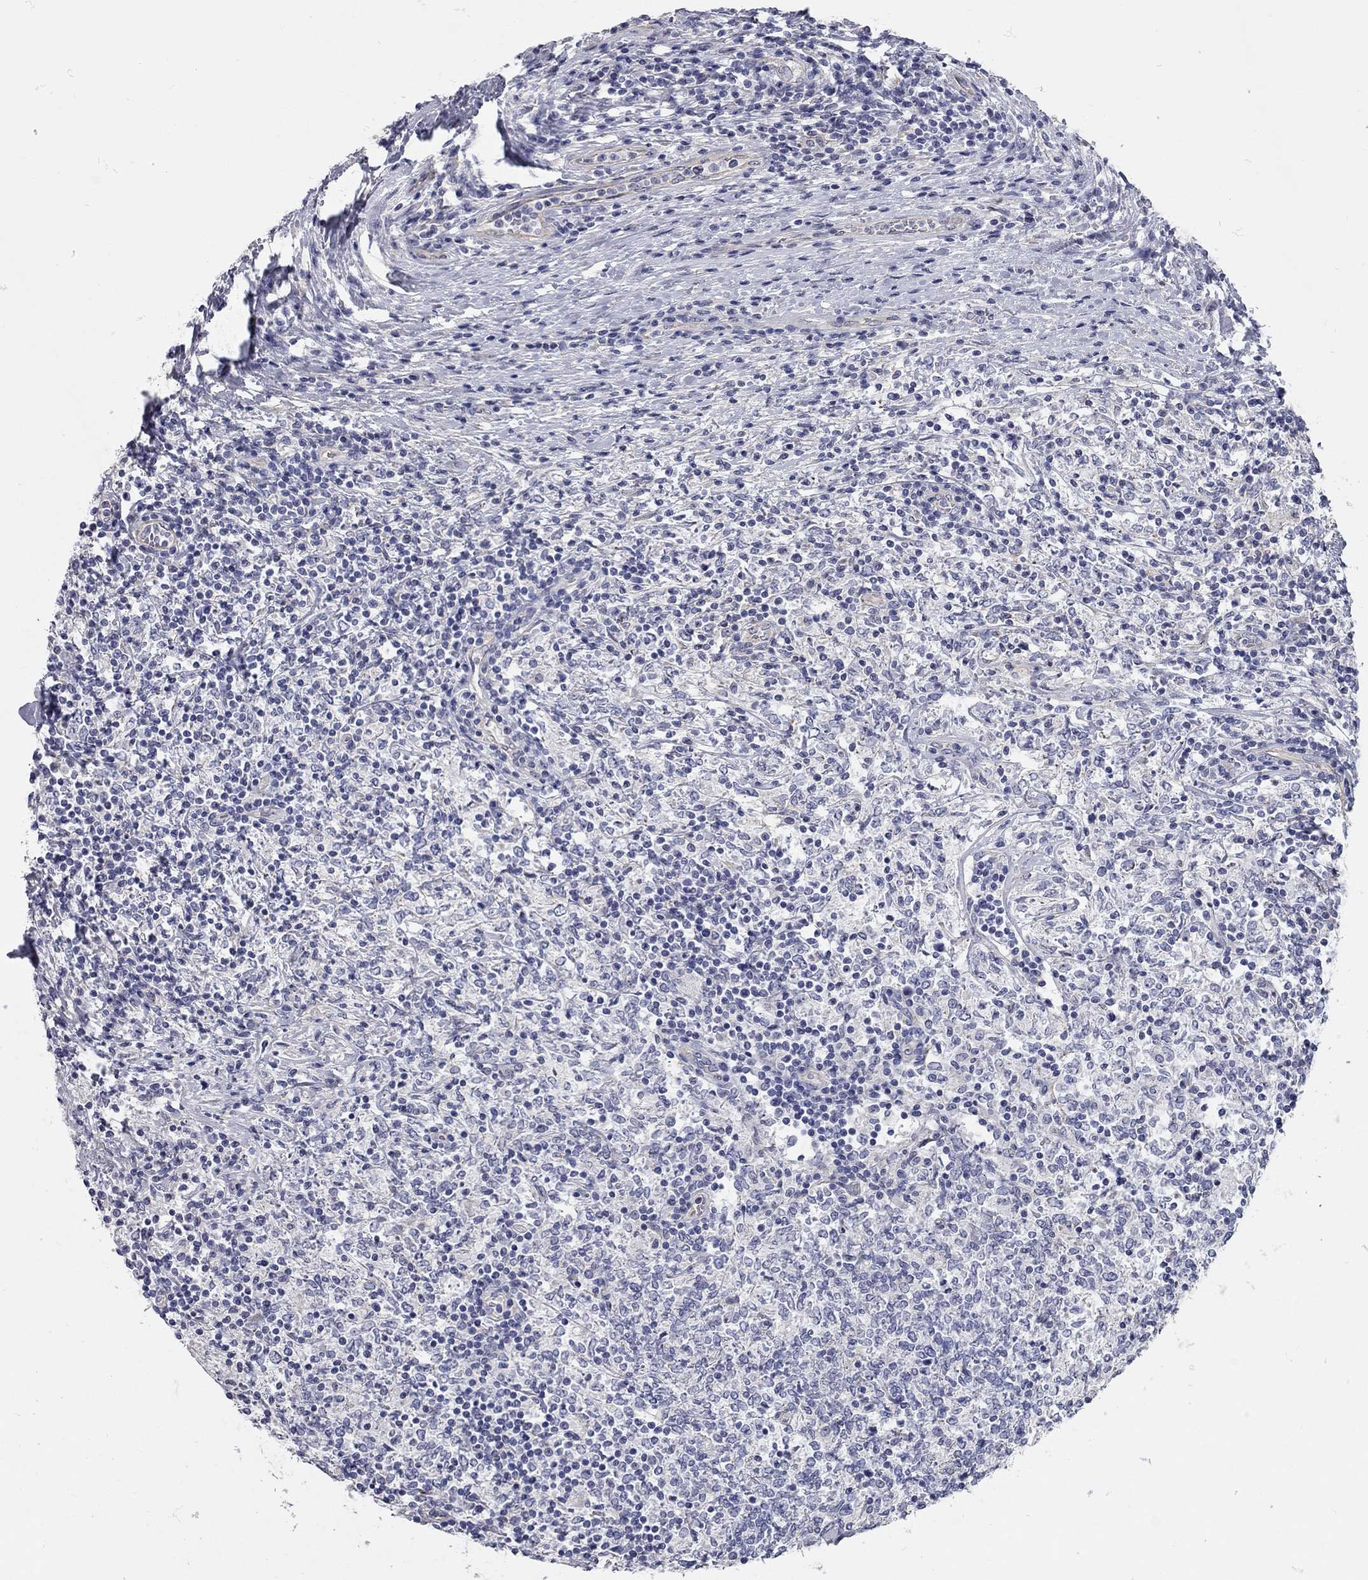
{"staining": {"intensity": "negative", "quantity": "none", "location": "none"}, "tissue": "lymphoma", "cell_type": "Tumor cells", "image_type": "cancer", "snomed": [{"axis": "morphology", "description": "Malignant lymphoma, non-Hodgkin's type, High grade"}, {"axis": "topography", "description": "Lymph node"}], "caption": "This micrograph is of high-grade malignant lymphoma, non-Hodgkin's type stained with IHC to label a protein in brown with the nuclei are counter-stained blue. There is no positivity in tumor cells. (DAB (3,3'-diaminobenzidine) immunohistochemistry (IHC) visualized using brightfield microscopy, high magnification).", "gene": "C10orf90", "patient": {"sex": "female", "age": 84}}